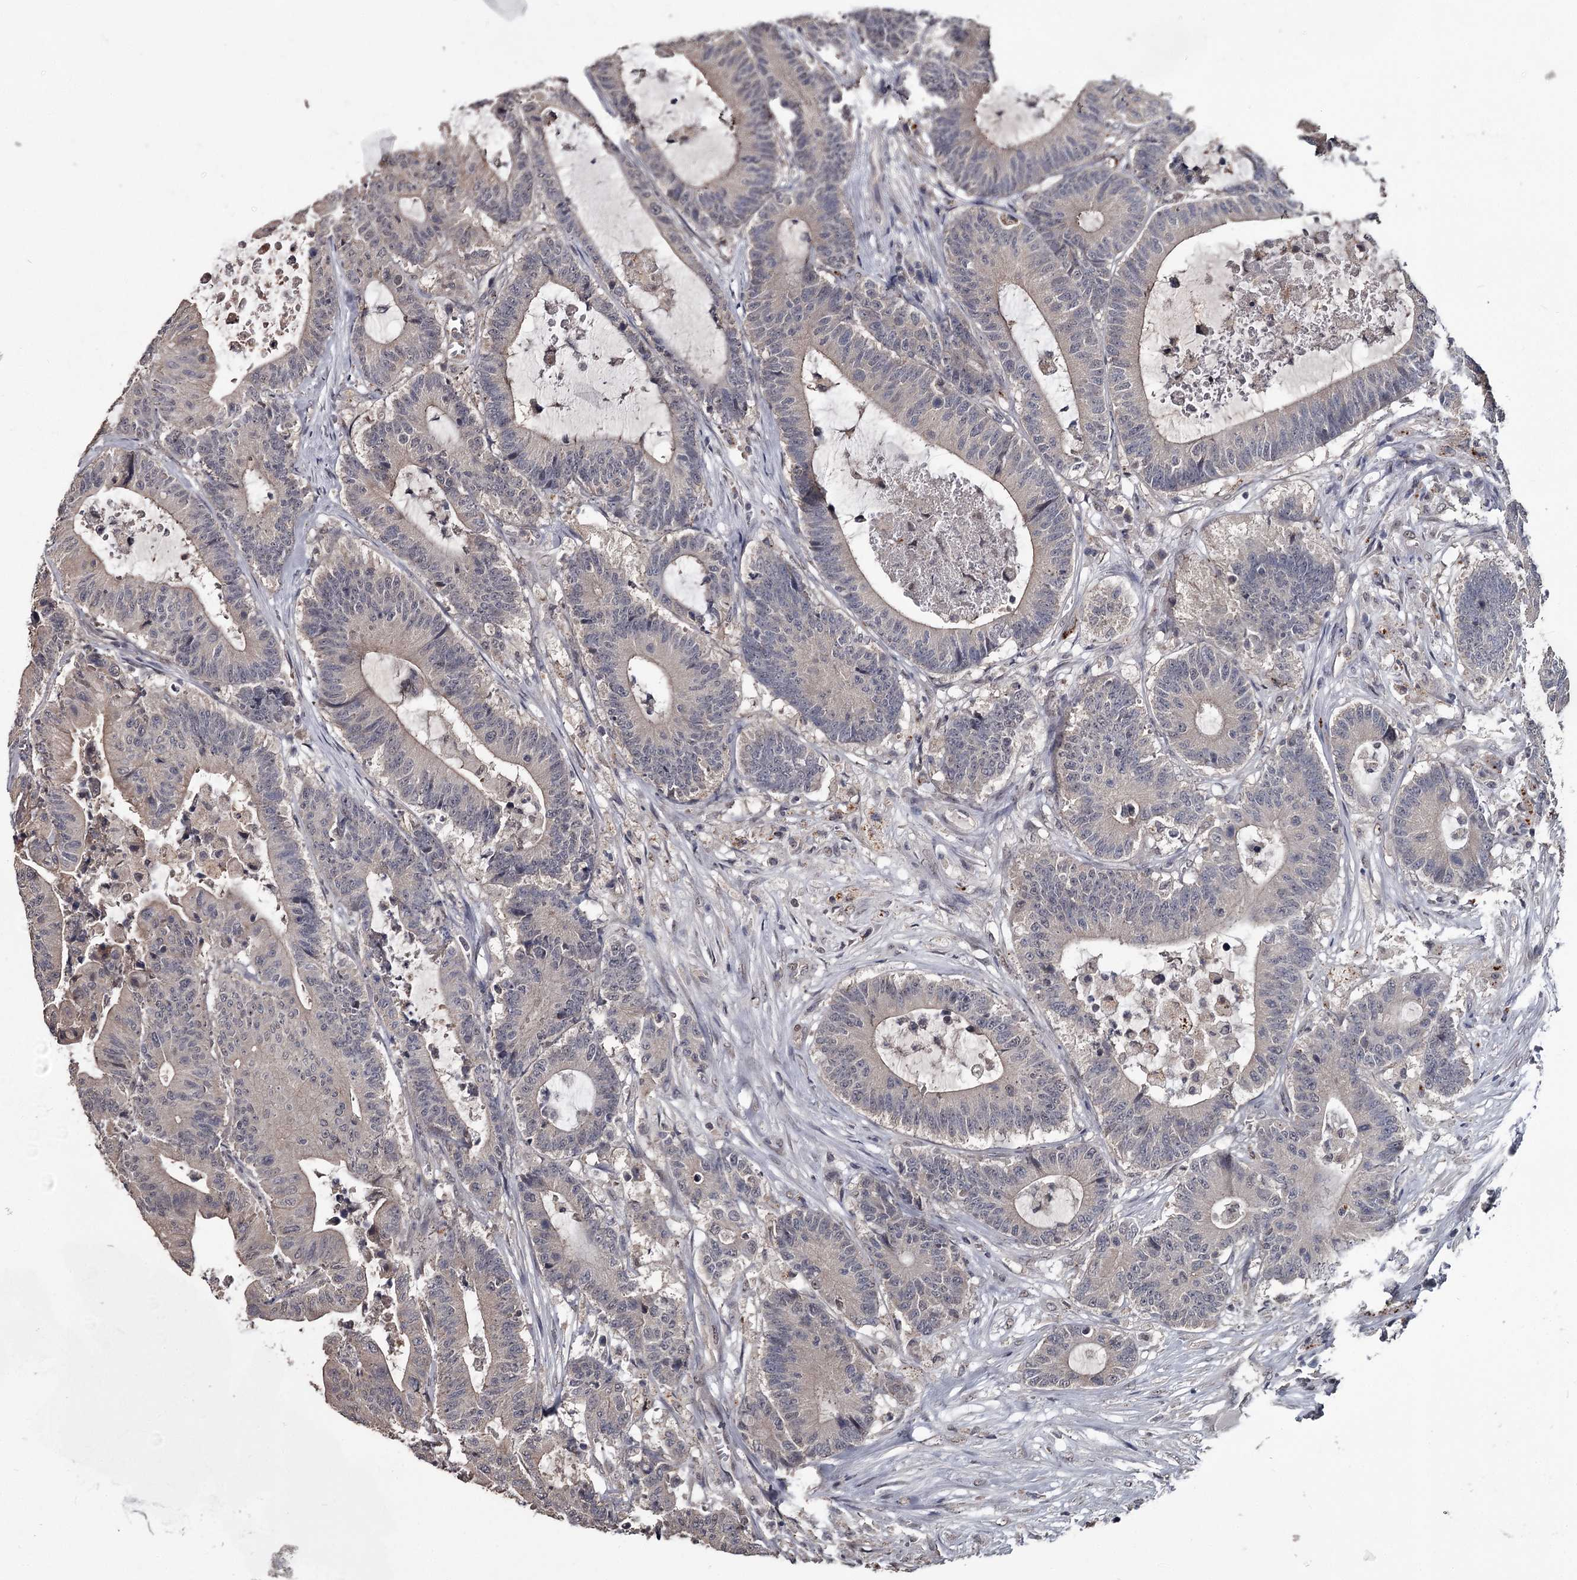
{"staining": {"intensity": "weak", "quantity": "<25%", "location": "cytoplasmic/membranous"}, "tissue": "colorectal cancer", "cell_type": "Tumor cells", "image_type": "cancer", "snomed": [{"axis": "morphology", "description": "Adenocarcinoma, NOS"}, {"axis": "topography", "description": "Colon"}], "caption": "A high-resolution micrograph shows IHC staining of colorectal cancer (adenocarcinoma), which reveals no significant expression in tumor cells.", "gene": "PRPF40B", "patient": {"sex": "female", "age": 84}}